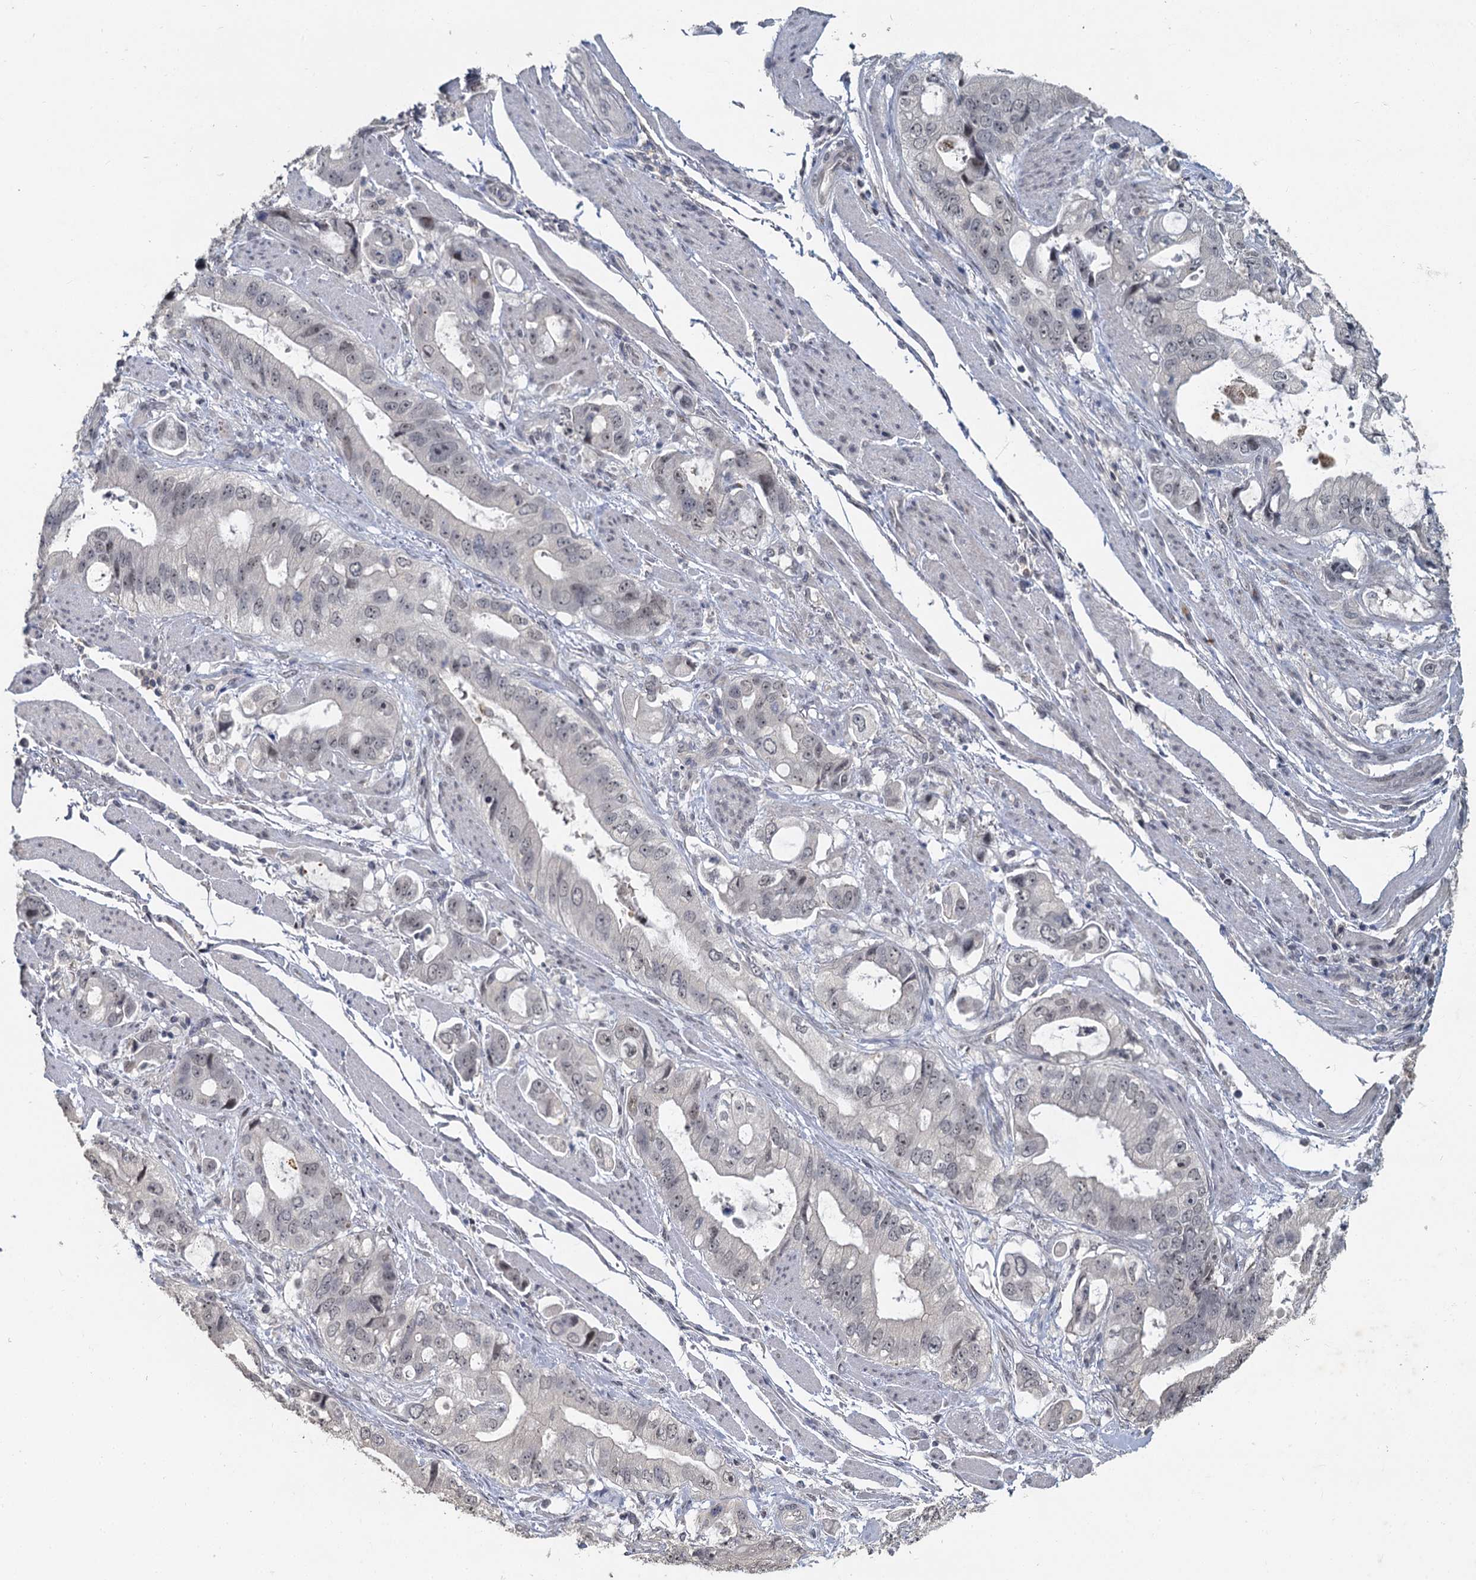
{"staining": {"intensity": "negative", "quantity": "none", "location": "none"}, "tissue": "stomach cancer", "cell_type": "Tumor cells", "image_type": "cancer", "snomed": [{"axis": "morphology", "description": "Adenocarcinoma, NOS"}, {"axis": "topography", "description": "Stomach"}], "caption": "Tumor cells show no significant positivity in stomach adenocarcinoma.", "gene": "MUCL1", "patient": {"sex": "male", "age": 62}}